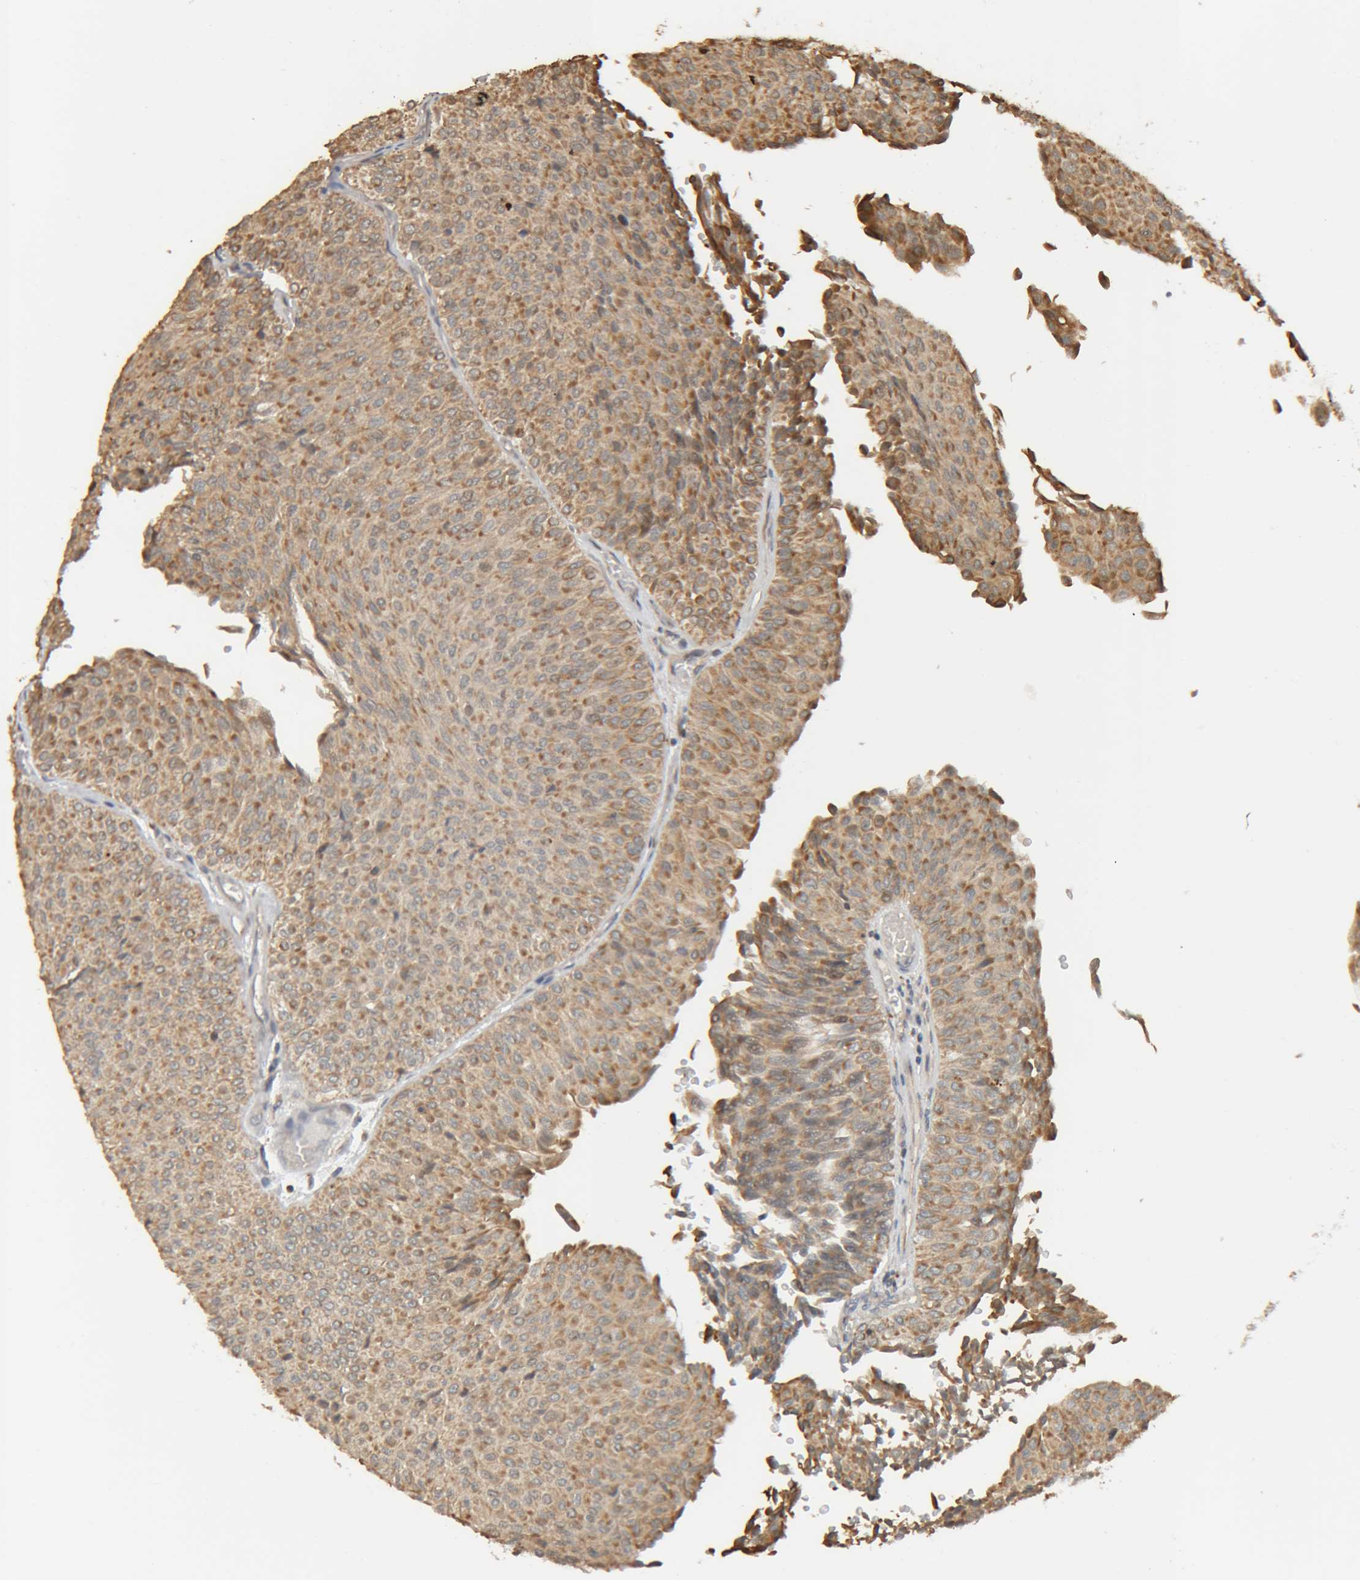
{"staining": {"intensity": "moderate", "quantity": ">75%", "location": "cytoplasmic/membranous"}, "tissue": "urothelial cancer", "cell_type": "Tumor cells", "image_type": "cancer", "snomed": [{"axis": "morphology", "description": "Urothelial carcinoma, Low grade"}, {"axis": "topography", "description": "Urinary bladder"}], "caption": "Immunohistochemistry (DAB) staining of urothelial cancer exhibits moderate cytoplasmic/membranous protein staining in approximately >75% of tumor cells. Nuclei are stained in blue.", "gene": "GINS4", "patient": {"sex": "male", "age": 78}}